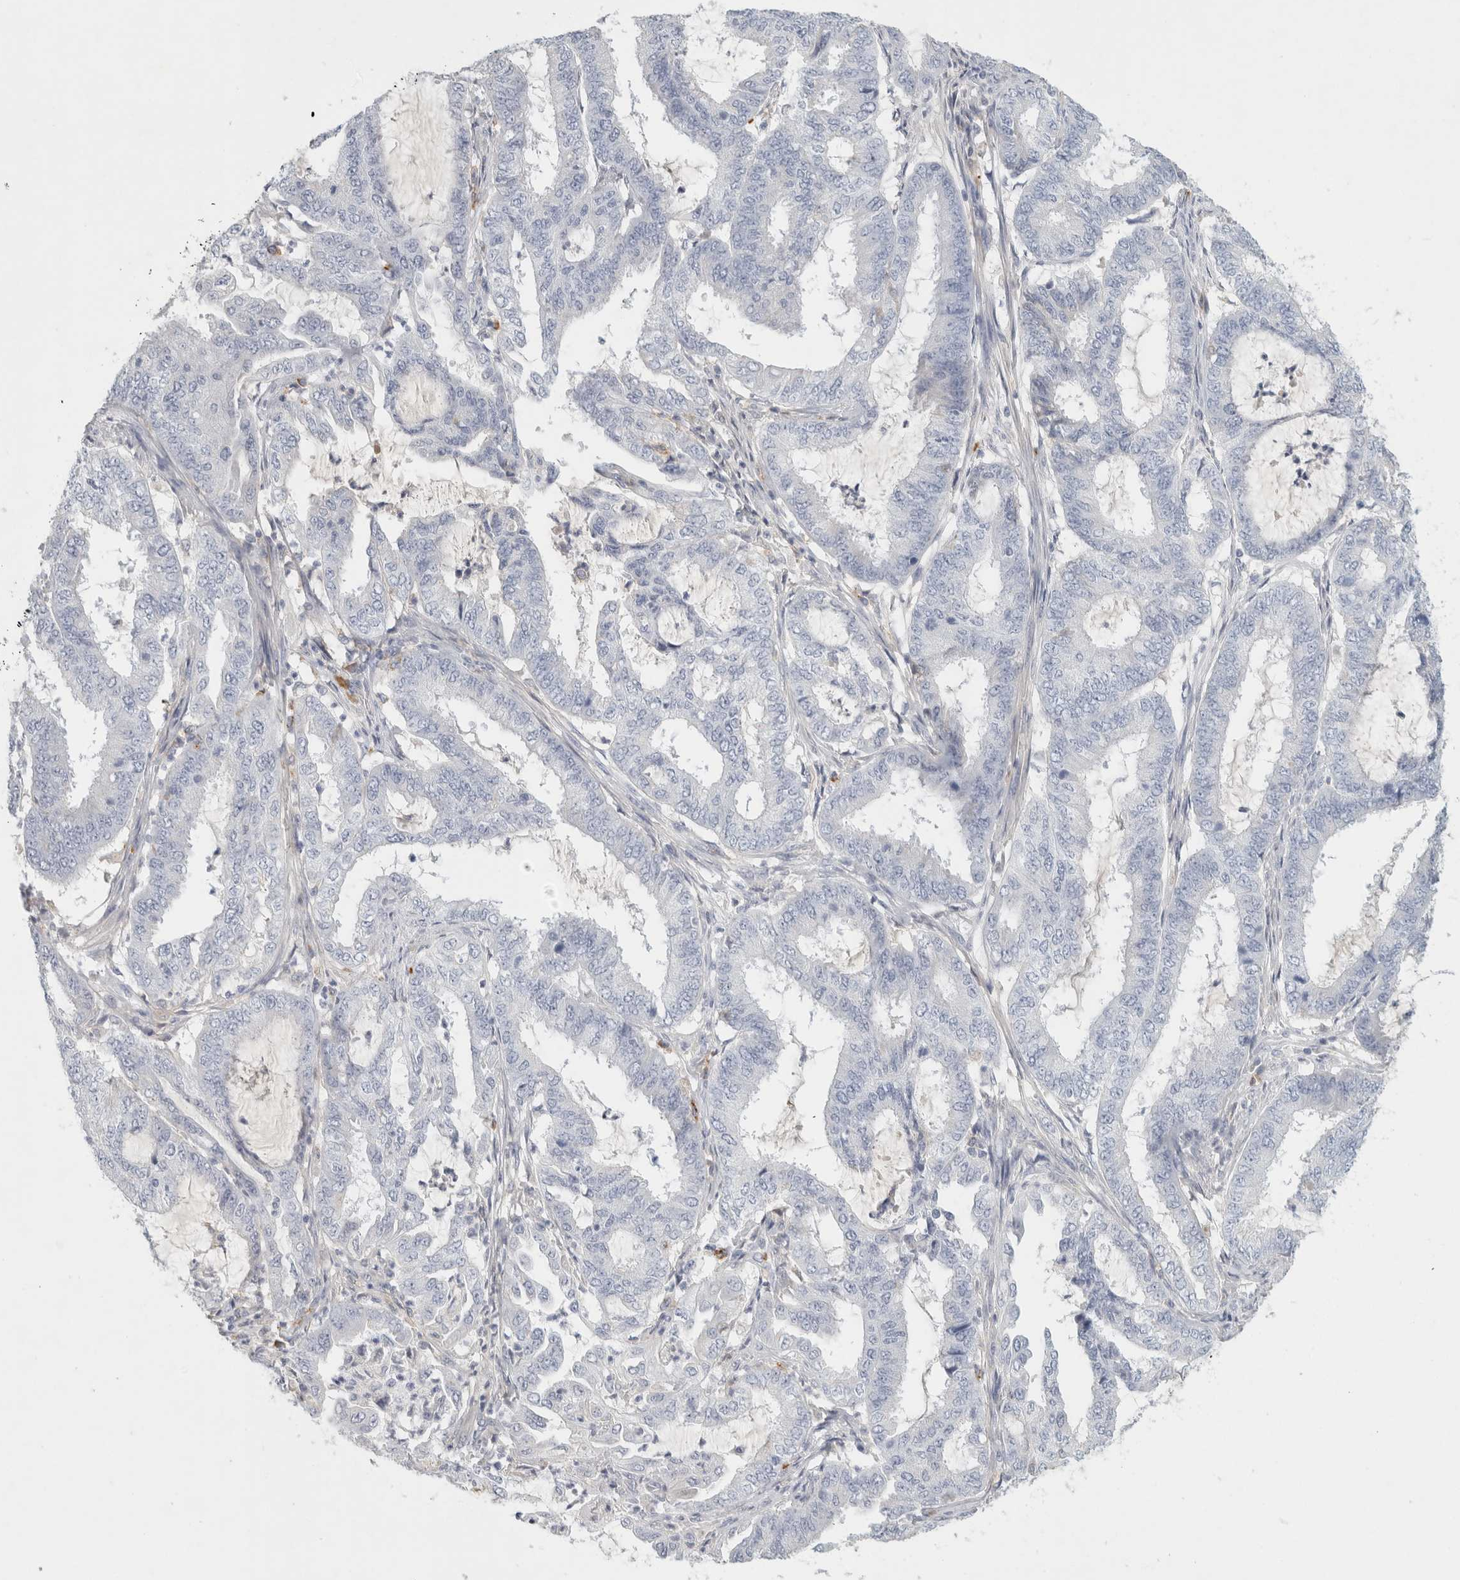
{"staining": {"intensity": "negative", "quantity": "none", "location": "none"}, "tissue": "endometrial cancer", "cell_type": "Tumor cells", "image_type": "cancer", "snomed": [{"axis": "morphology", "description": "Adenocarcinoma, NOS"}, {"axis": "topography", "description": "Endometrium"}], "caption": "An immunohistochemistry histopathology image of adenocarcinoma (endometrial) is shown. There is no staining in tumor cells of adenocarcinoma (endometrial).", "gene": "FGL2", "patient": {"sex": "female", "age": 51}}